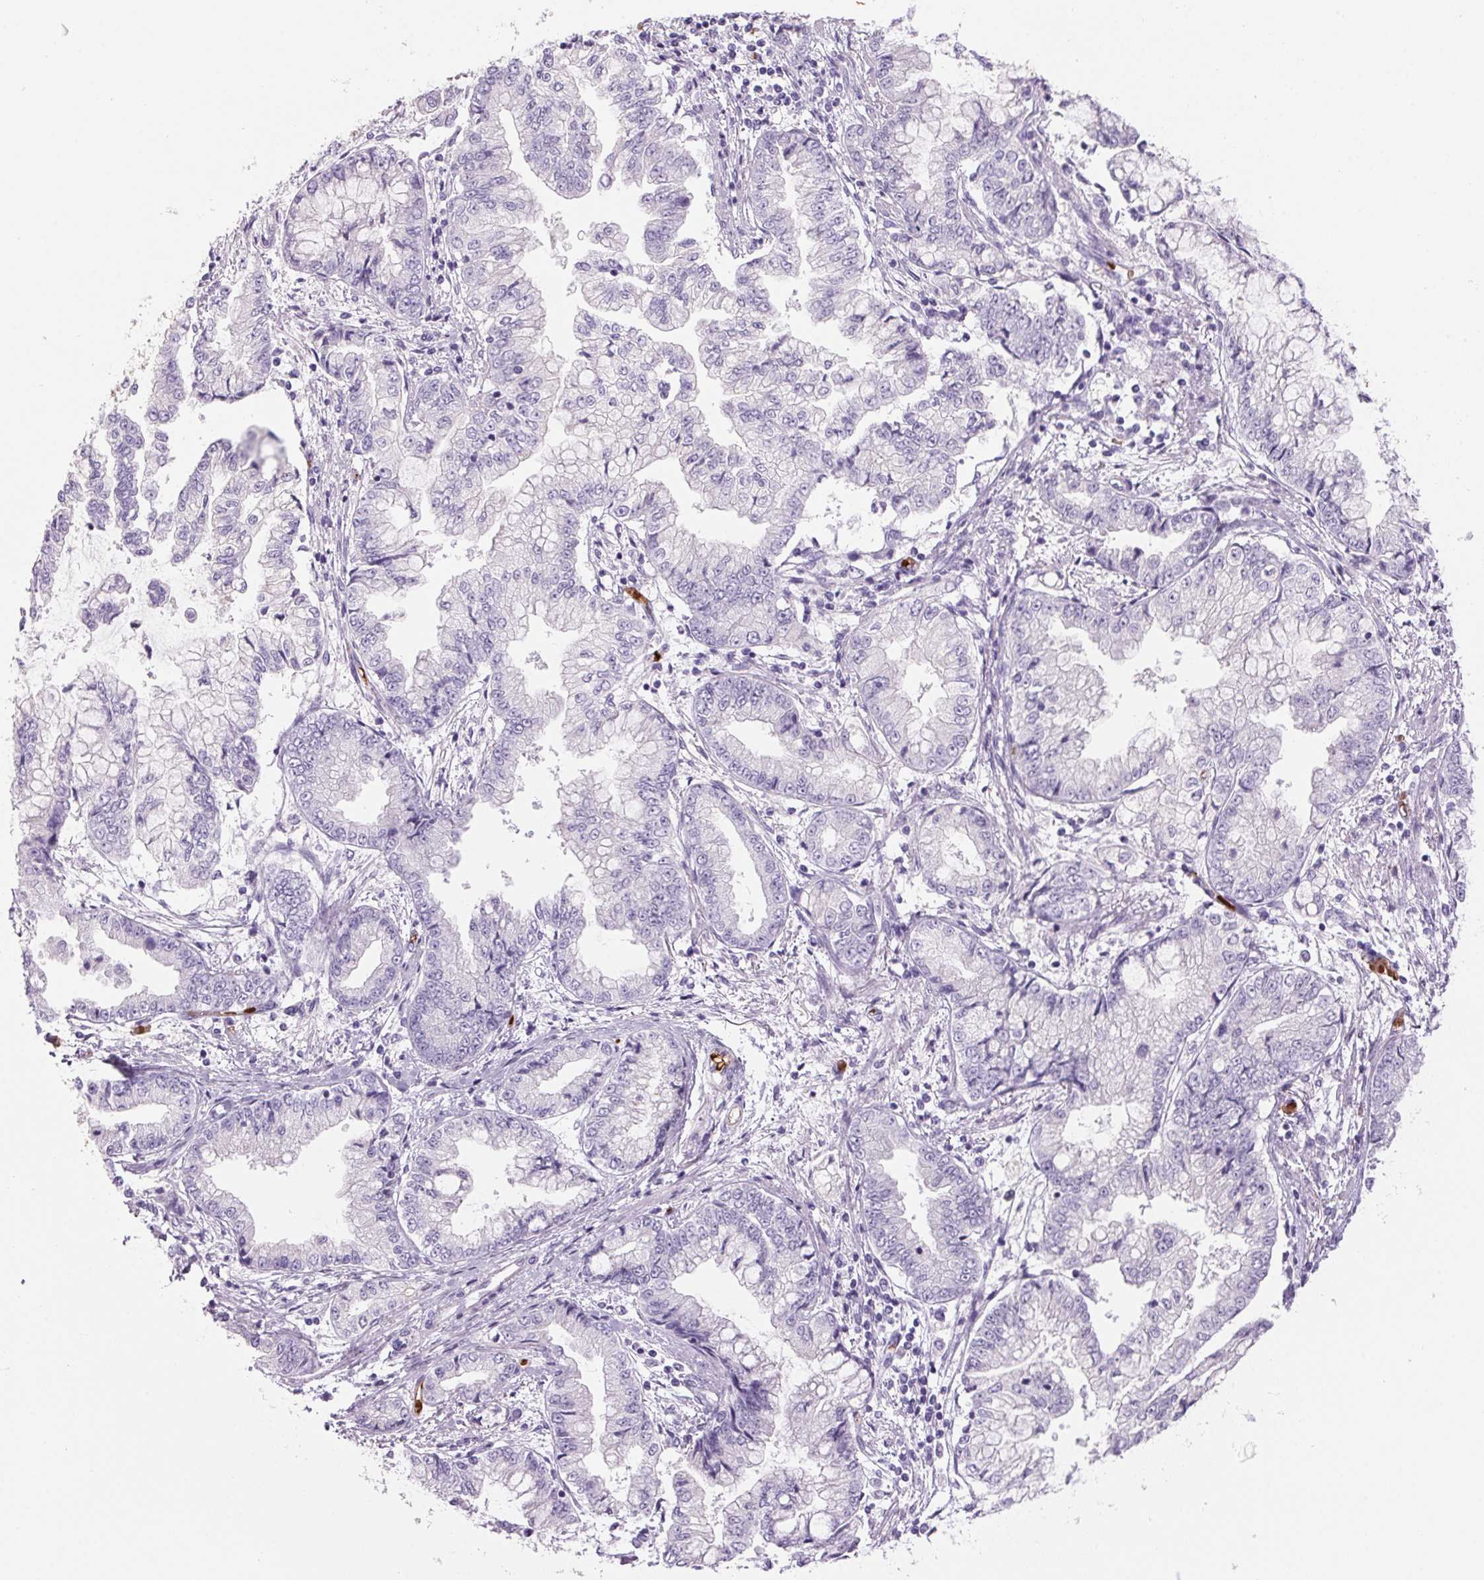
{"staining": {"intensity": "negative", "quantity": "none", "location": "none"}, "tissue": "stomach cancer", "cell_type": "Tumor cells", "image_type": "cancer", "snomed": [{"axis": "morphology", "description": "Adenocarcinoma, NOS"}, {"axis": "topography", "description": "Stomach, upper"}], "caption": "This is an immunohistochemistry micrograph of stomach adenocarcinoma. There is no expression in tumor cells.", "gene": "HBQ1", "patient": {"sex": "female", "age": 74}}